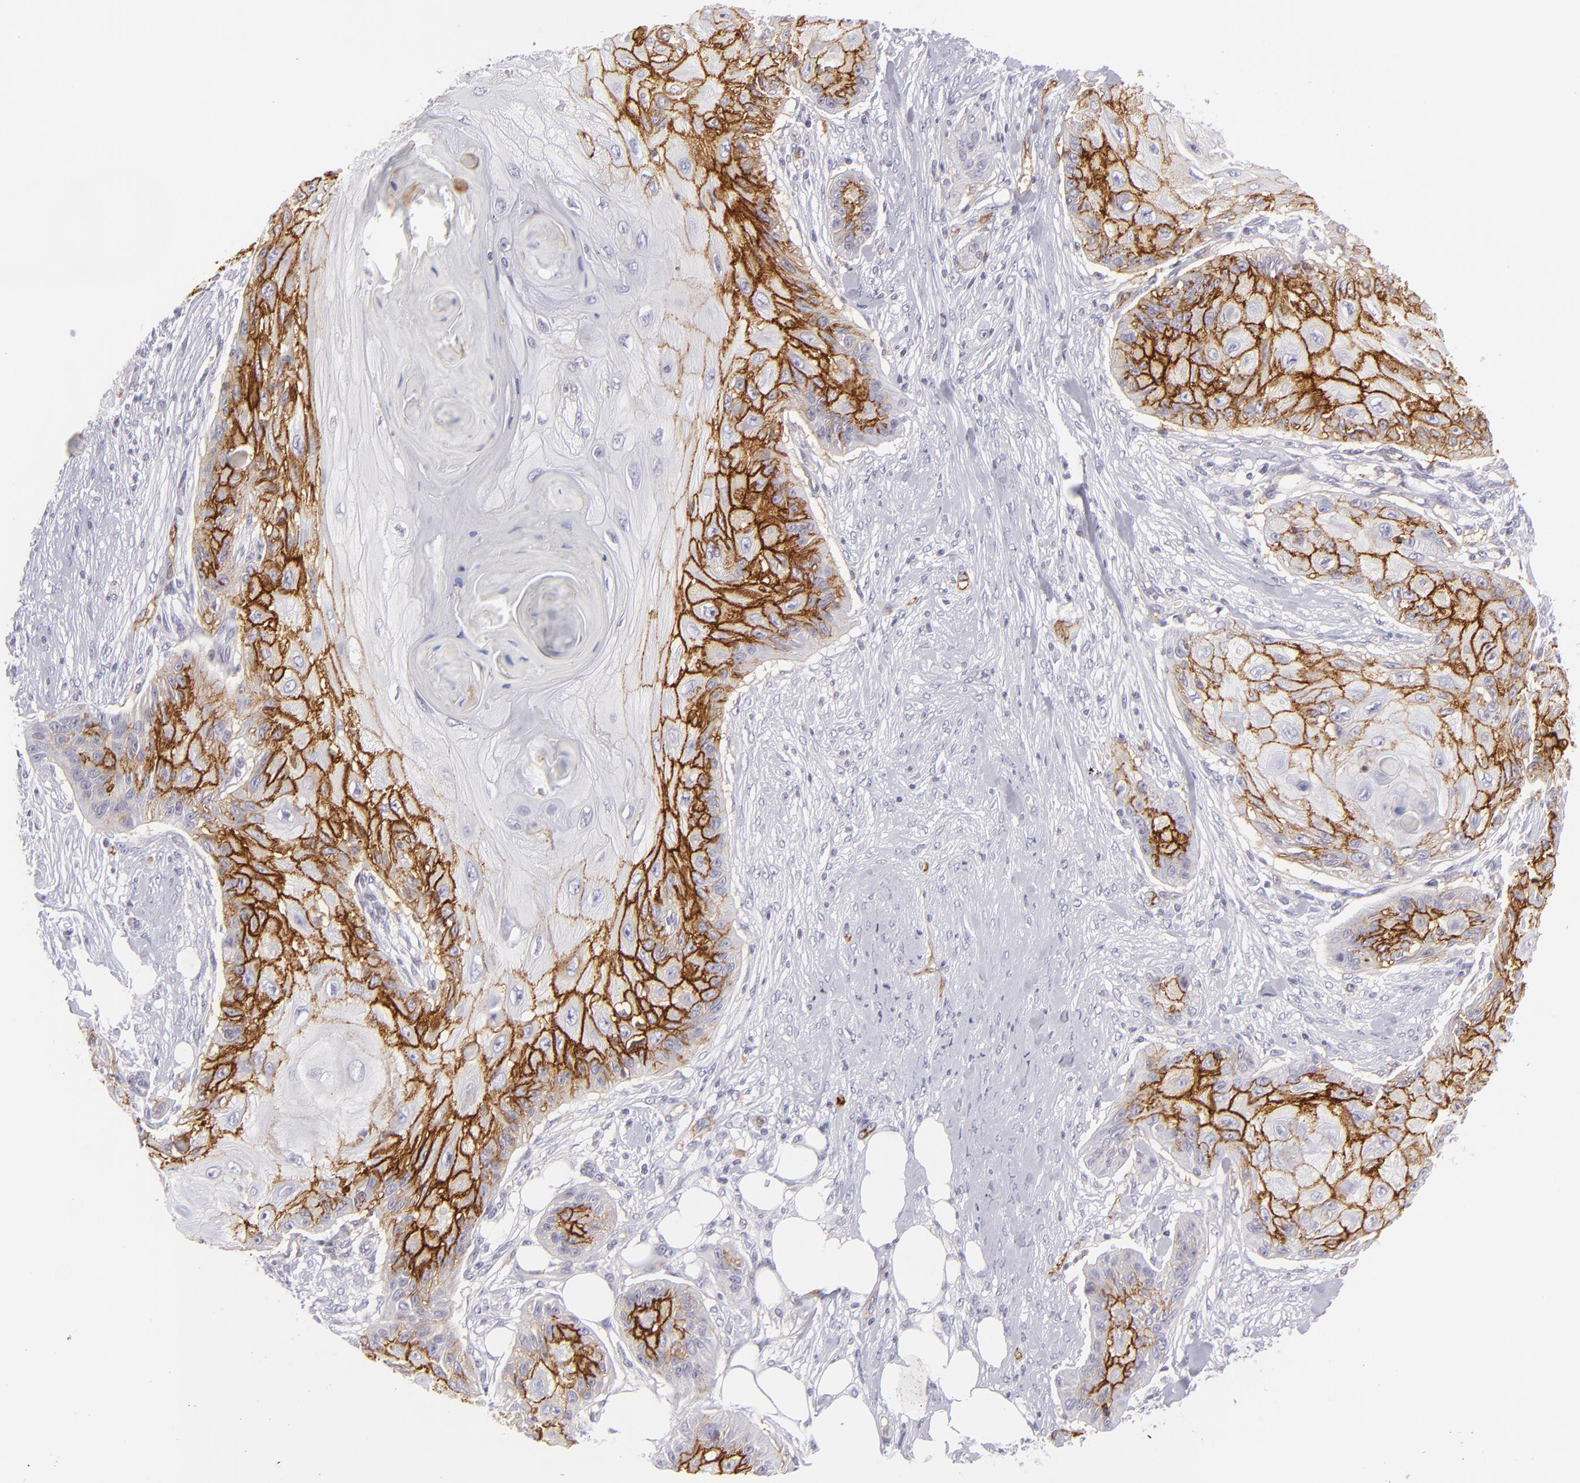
{"staining": {"intensity": "strong", "quantity": "25%-75%", "location": "cytoplasmic/membranous"}, "tissue": "skin cancer", "cell_type": "Tumor cells", "image_type": "cancer", "snomed": [{"axis": "morphology", "description": "Squamous cell carcinoma, NOS"}, {"axis": "topography", "description": "Skin"}], "caption": "Immunohistochemistry image of neoplastic tissue: human skin cancer (squamous cell carcinoma) stained using IHC shows high levels of strong protein expression localized specifically in the cytoplasmic/membranous of tumor cells, appearing as a cytoplasmic/membranous brown color.", "gene": "THBD", "patient": {"sex": "female", "age": 88}}